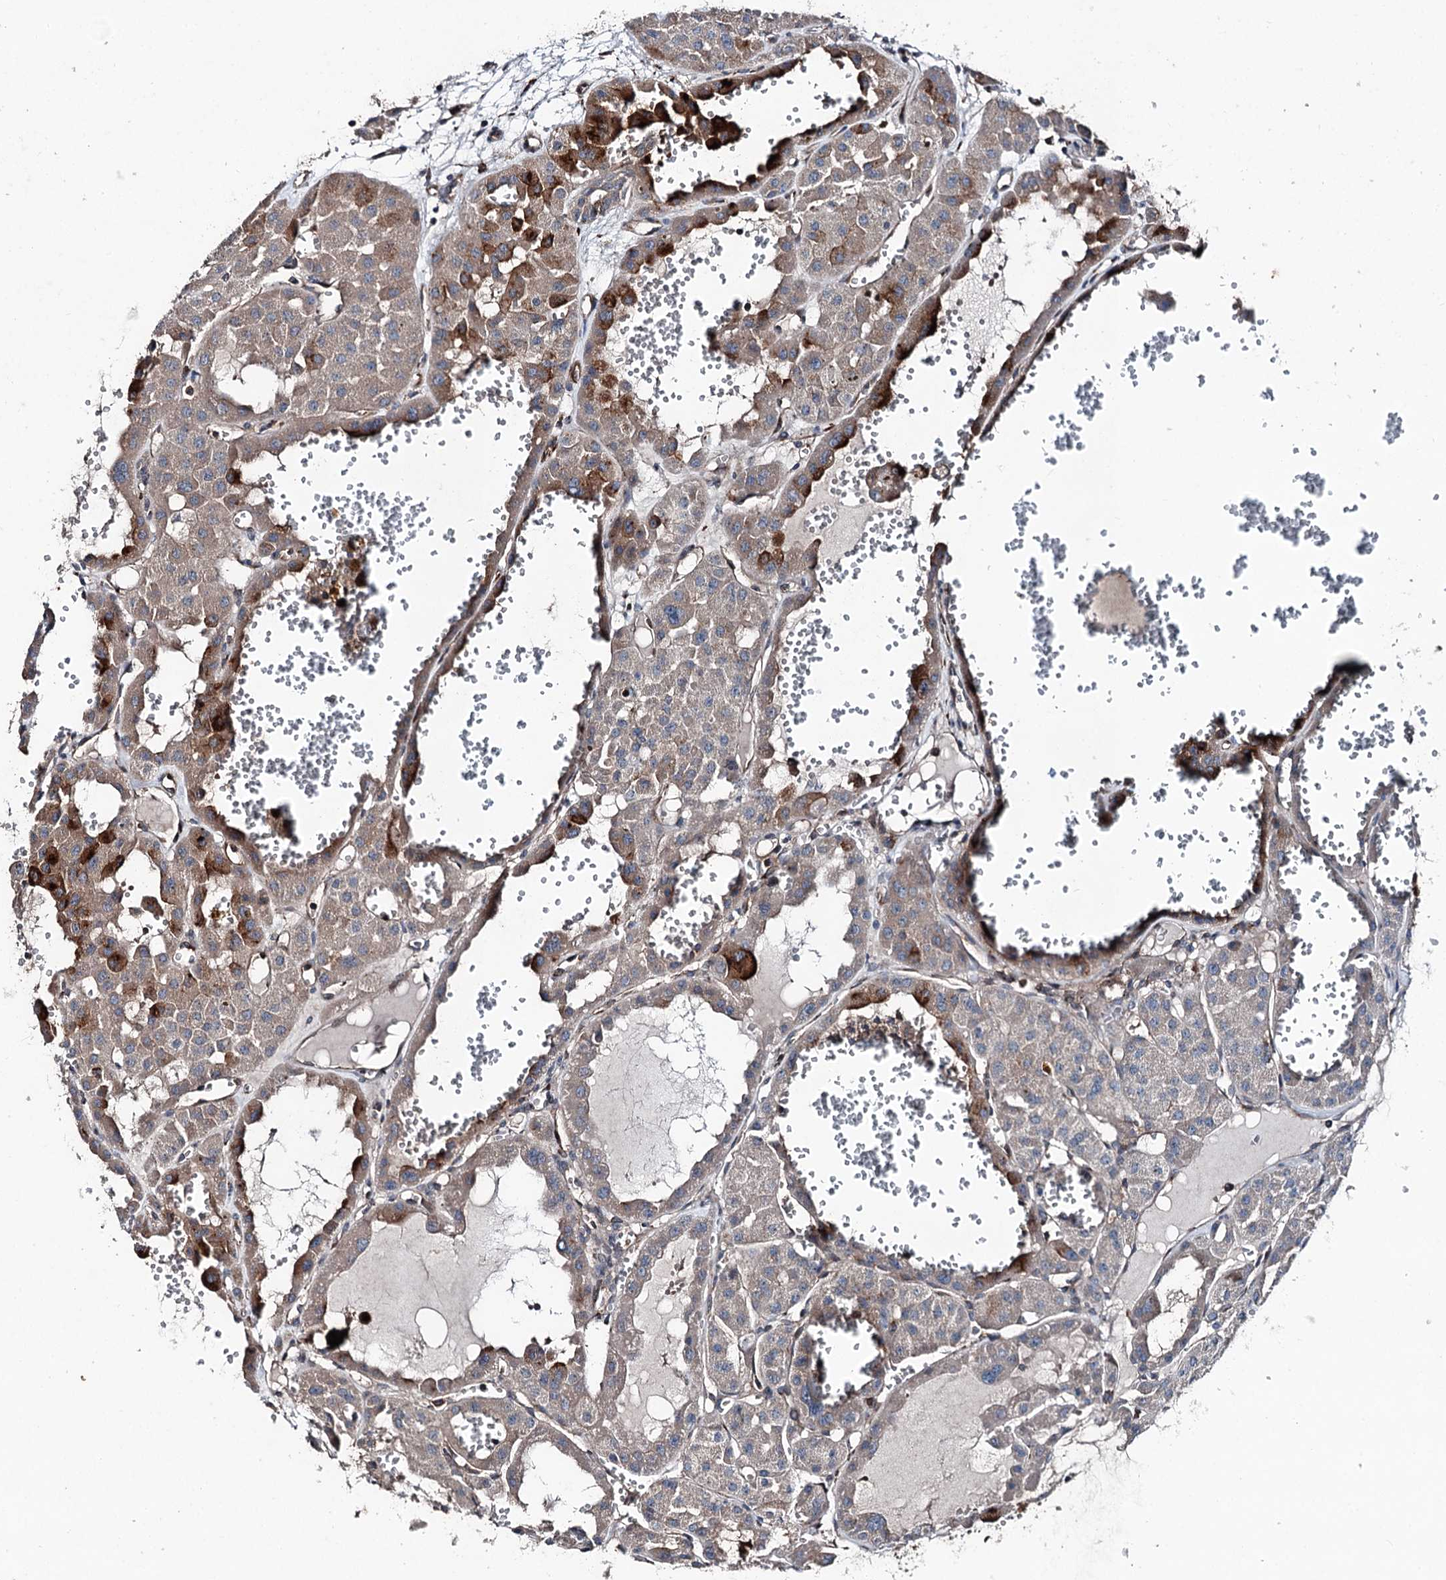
{"staining": {"intensity": "strong", "quantity": "<25%", "location": "cytoplasmic/membranous"}, "tissue": "renal cancer", "cell_type": "Tumor cells", "image_type": "cancer", "snomed": [{"axis": "morphology", "description": "Carcinoma, NOS"}, {"axis": "topography", "description": "Kidney"}], "caption": "IHC of renal cancer shows medium levels of strong cytoplasmic/membranous expression in about <25% of tumor cells.", "gene": "DDIAS", "patient": {"sex": "female", "age": 75}}